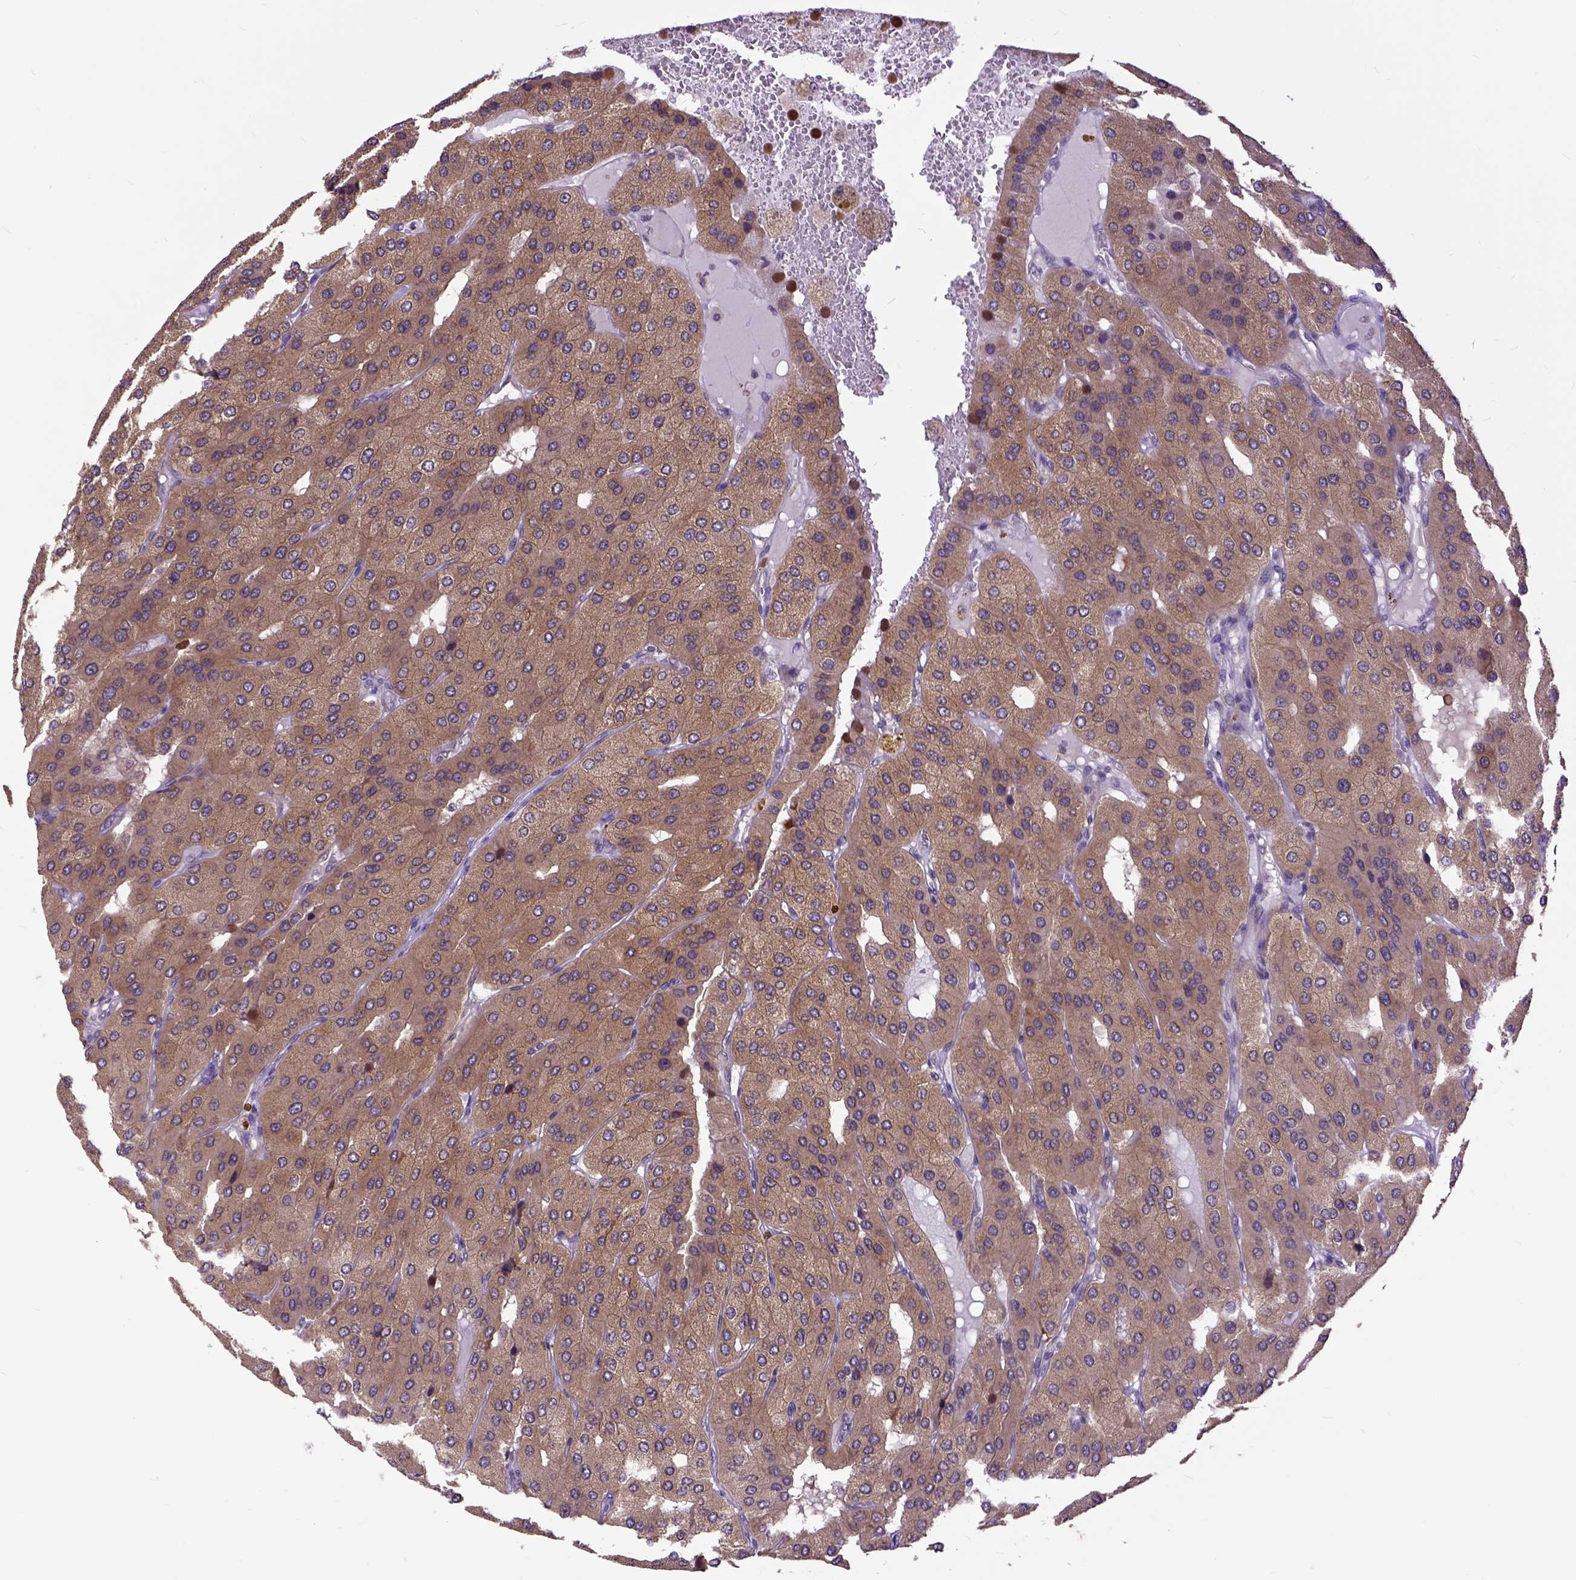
{"staining": {"intensity": "moderate", "quantity": ">75%", "location": "cytoplasmic/membranous"}, "tissue": "parathyroid gland", "cell_type": "Glandular cells", "image_type": "normal", "snomed": [{"axis": "morphology", "description": "Normal tissue, NOS"}, {"axis": "morphology", "description": "Adenoma, NOS"}, {"axis": "topography", "description": "Parathyroid gland"}], "caption": "Moderate cytoplasmic/membranous protein staining is seen in about >75% of glandular cells in parathyroid gland. (brown staining indicates protein expression, while blue staining denotes nuclei).", "gene": "ARL1", "patient": {"sex": "female", "age": 86}}